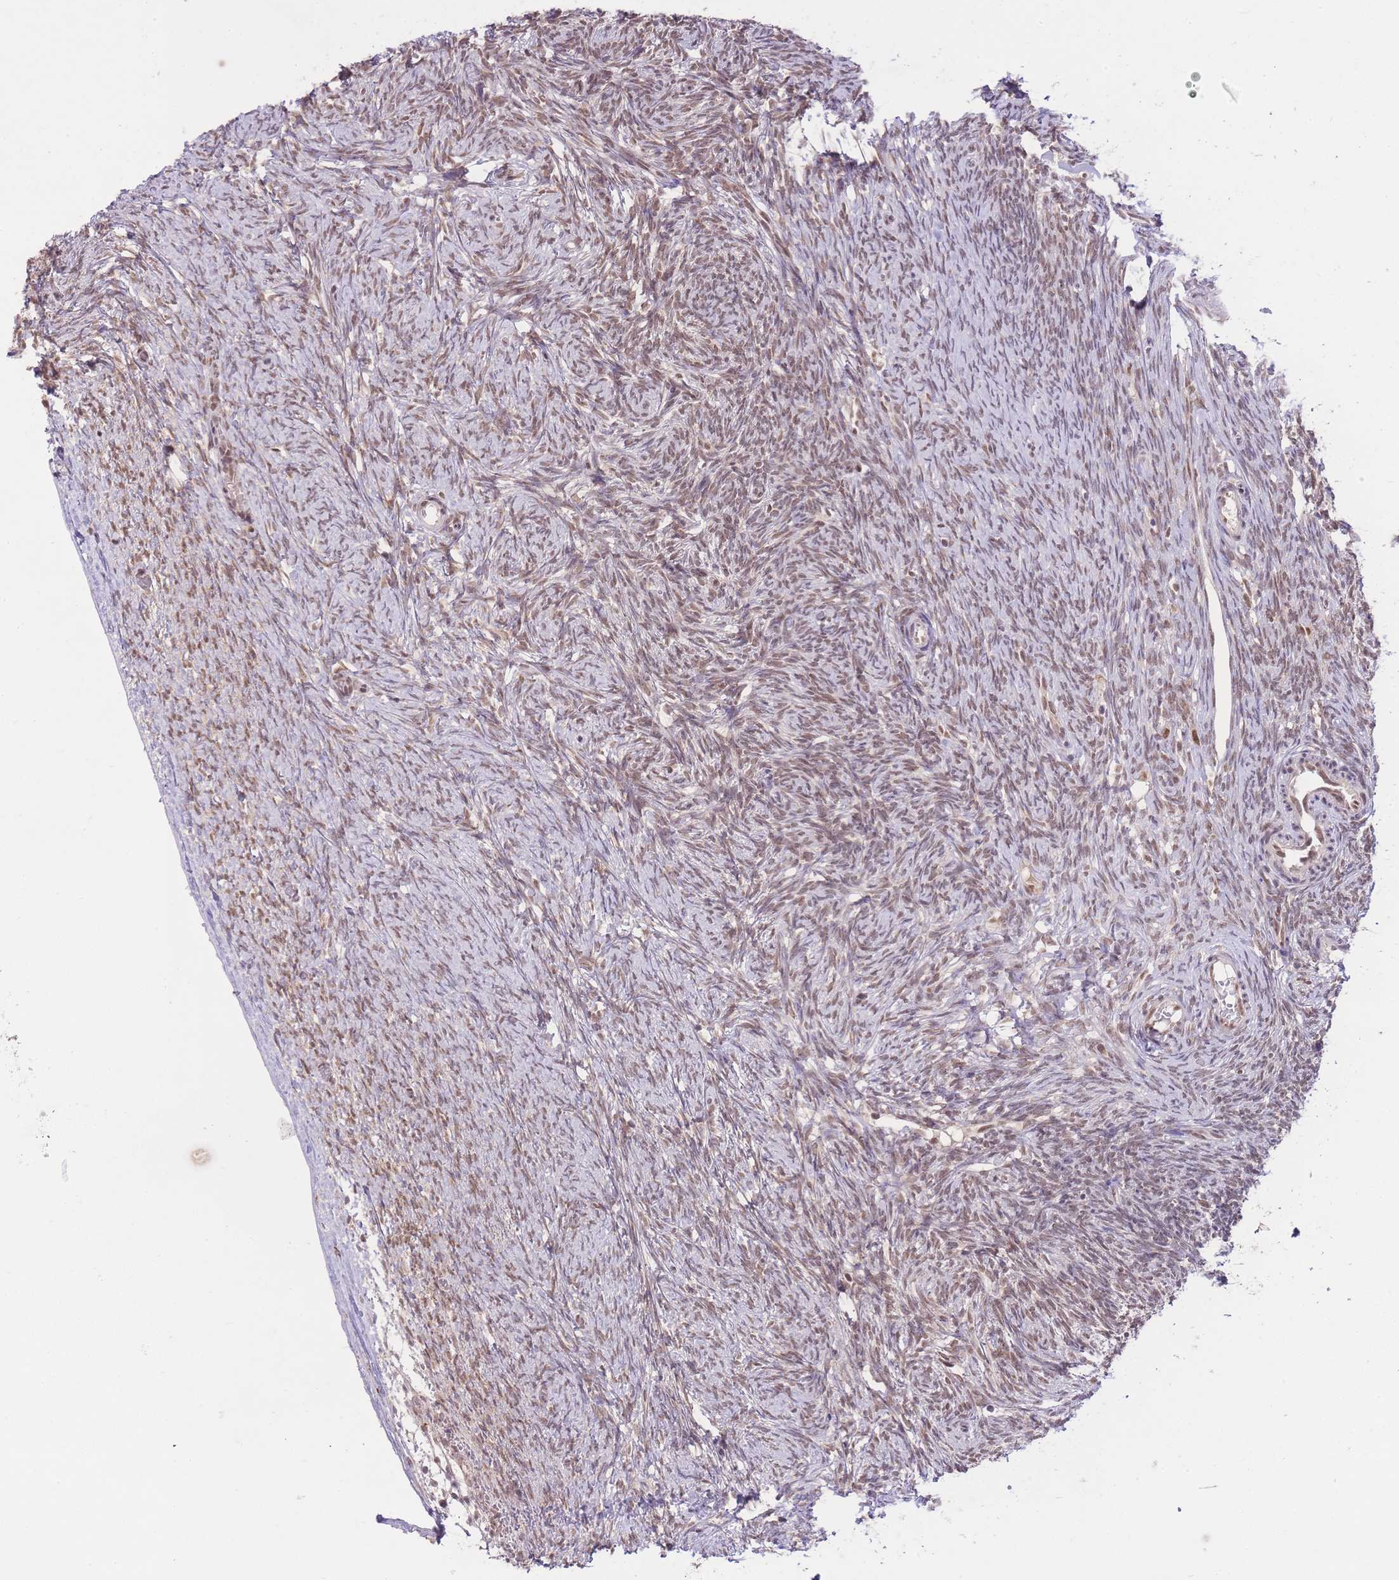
{"staining": {"intensity": "moderate", "quantity": ">75%", "location": "nuclear"}, "tissue": "ovary", "cell_type": "Ovarian stroma cells", "image_type": "normal", "snomed": [{"axis": "morphology", "description": "Normal tissue, NOS"}, {"axis": "topography", "description": "Ovary"}], "caption": "Ovarian stroma cells display medium levels of moderate nuclear staining in about >75% of cells in benign ovary. (IHC, brightfield microscopy, high magnification).", "gene": "TMED3", "patient": {"sex": "female", "age": 44}}